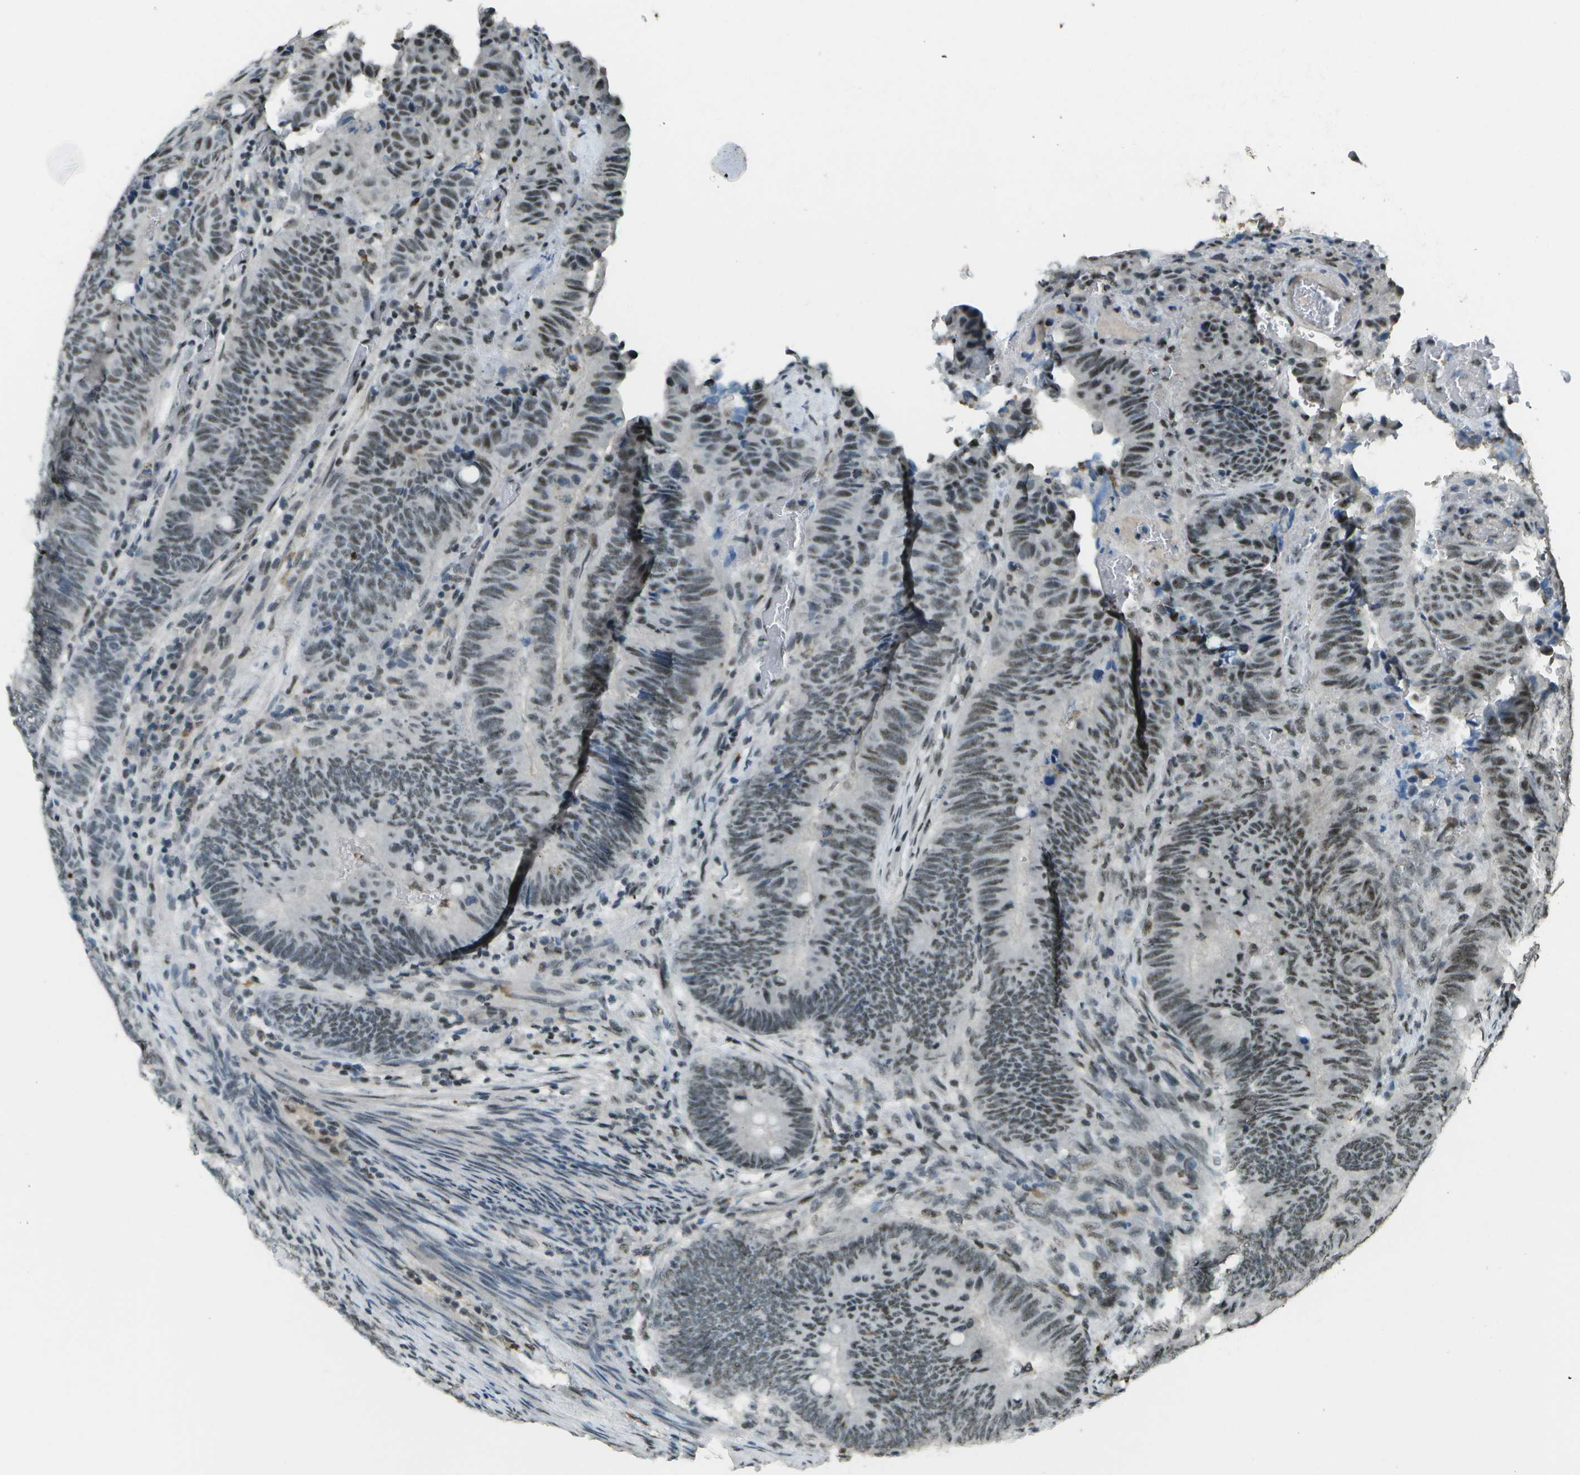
{"staining": {"intensity": "weak", "quantity": "<25%", "location": "nuclear"}, "tissue": "colorectal cancer", "cell_type": "Tumor cells", "image_type": "cancer", "snomed": [{"axis": "morphology", "description": "Normal tissue, NOS"}, {"axis": "morphology", "description": "Adenocarcinoma, NOS"}, {"axis": "topography", "description": "Rectum"}, {"axis": "topography", "description": "Peripheral nerve tissue"}], "caption": "Adenocarcinoma (colorectal) stained for a protein using immunohistochemistry demonstrates no positivity tumor cells.", "gene": "DEPDC1", "patient": {"sex": "male", "age": 92}}